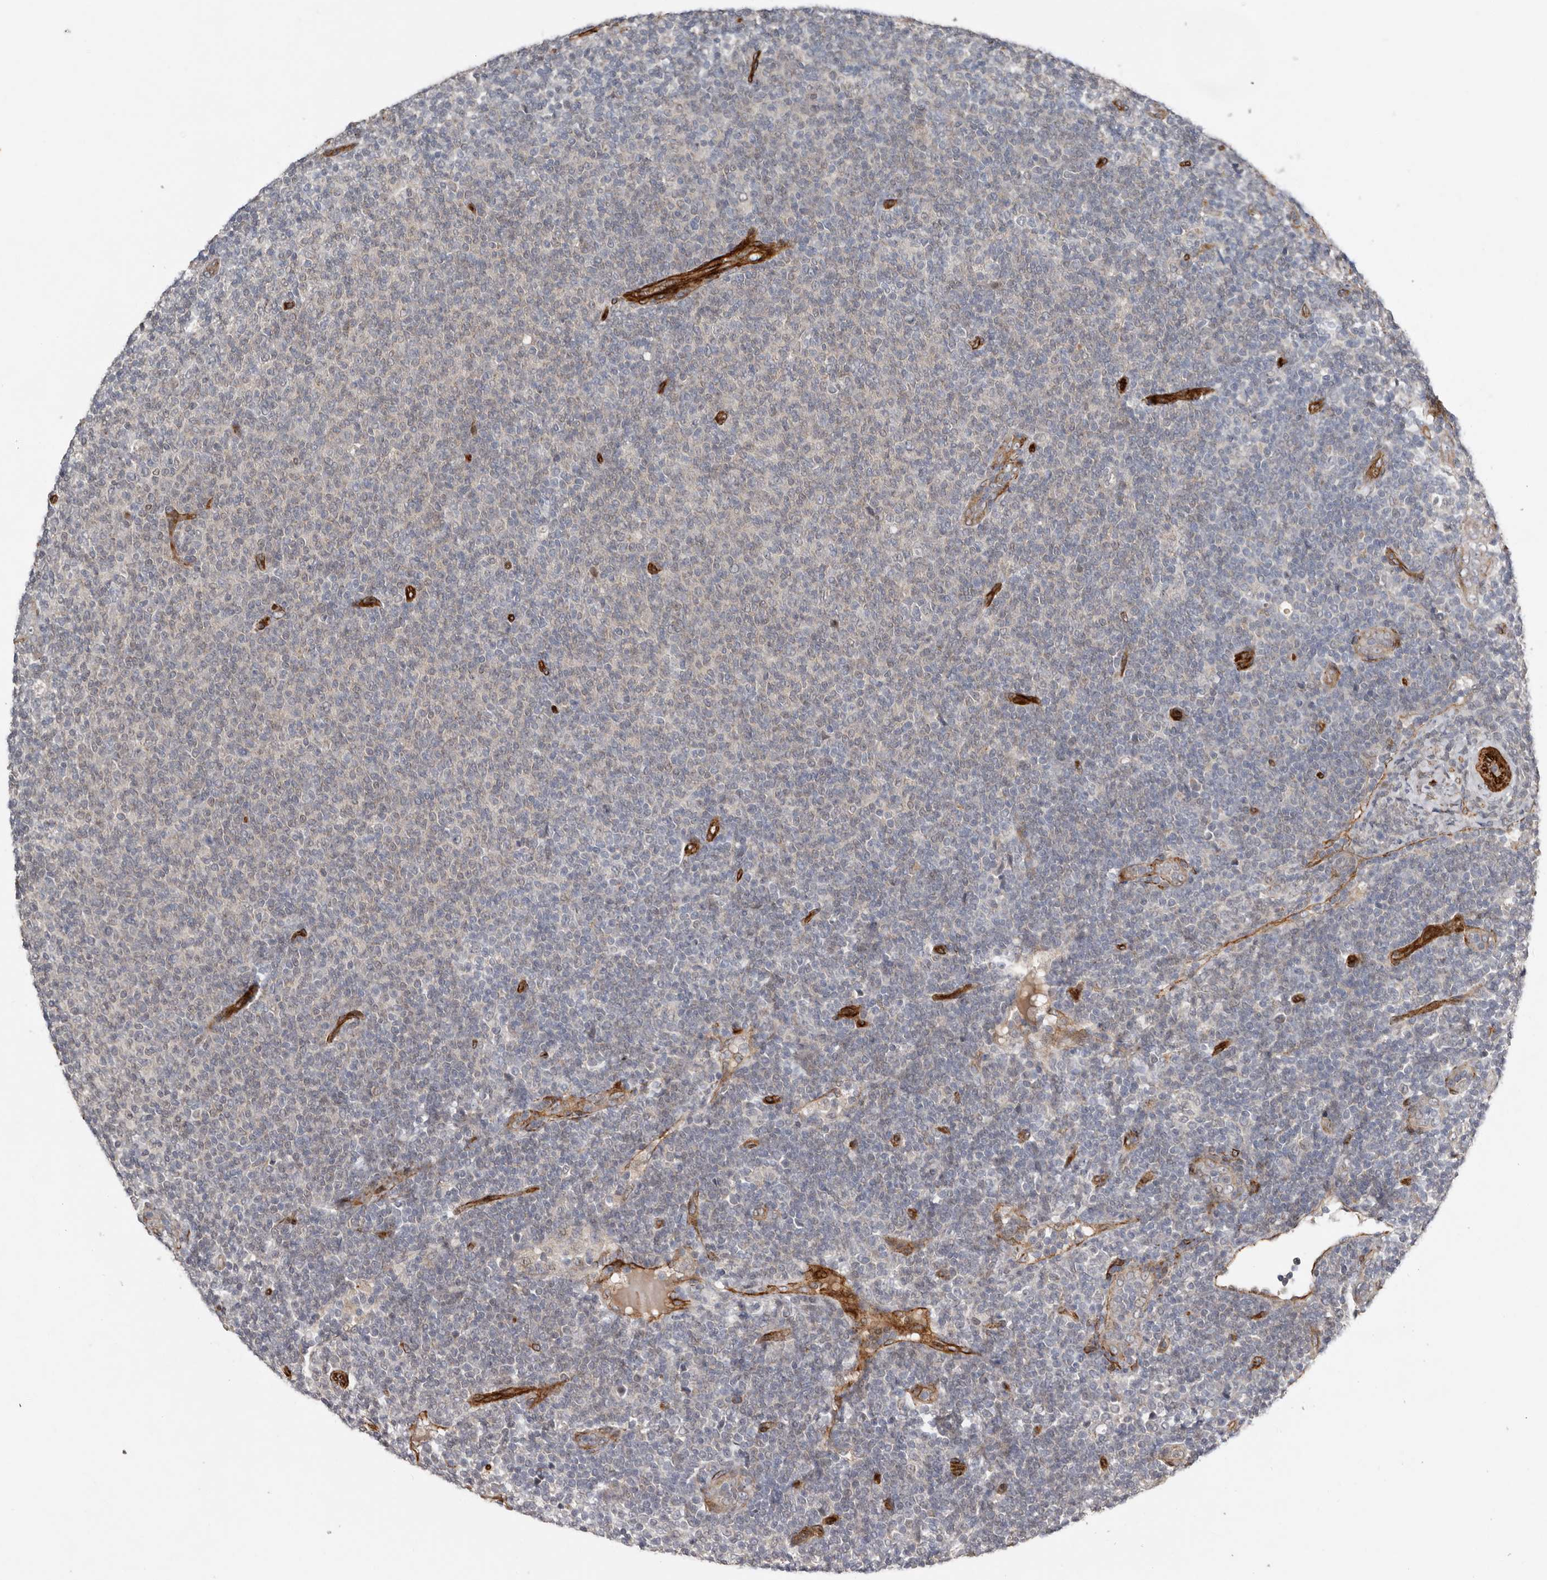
{"staining": {"intensity": "negative", "quantity": "none", "location": "none"}, "tissue": "lymphoma", "cell_type": "Tumor cells", "image_type": "cancer", "snomed": [{"axis": "morphology", "description": "Malignant lymphoma, non-Hodgkin's type, Low grade"}, {"axis": "topography", "description": "Lymph node"}], "caption": "Immunohistochemical staining of lymphoma exhibits no significant positivity in tumor cells. (DAB (3,3'-diaminobenzidine) immunohistochemistry (IHC) visualized using brightfield microscopy, high magnification).", "gene": "RANBP17", "patient": {"sex": "male", "age": 66}}